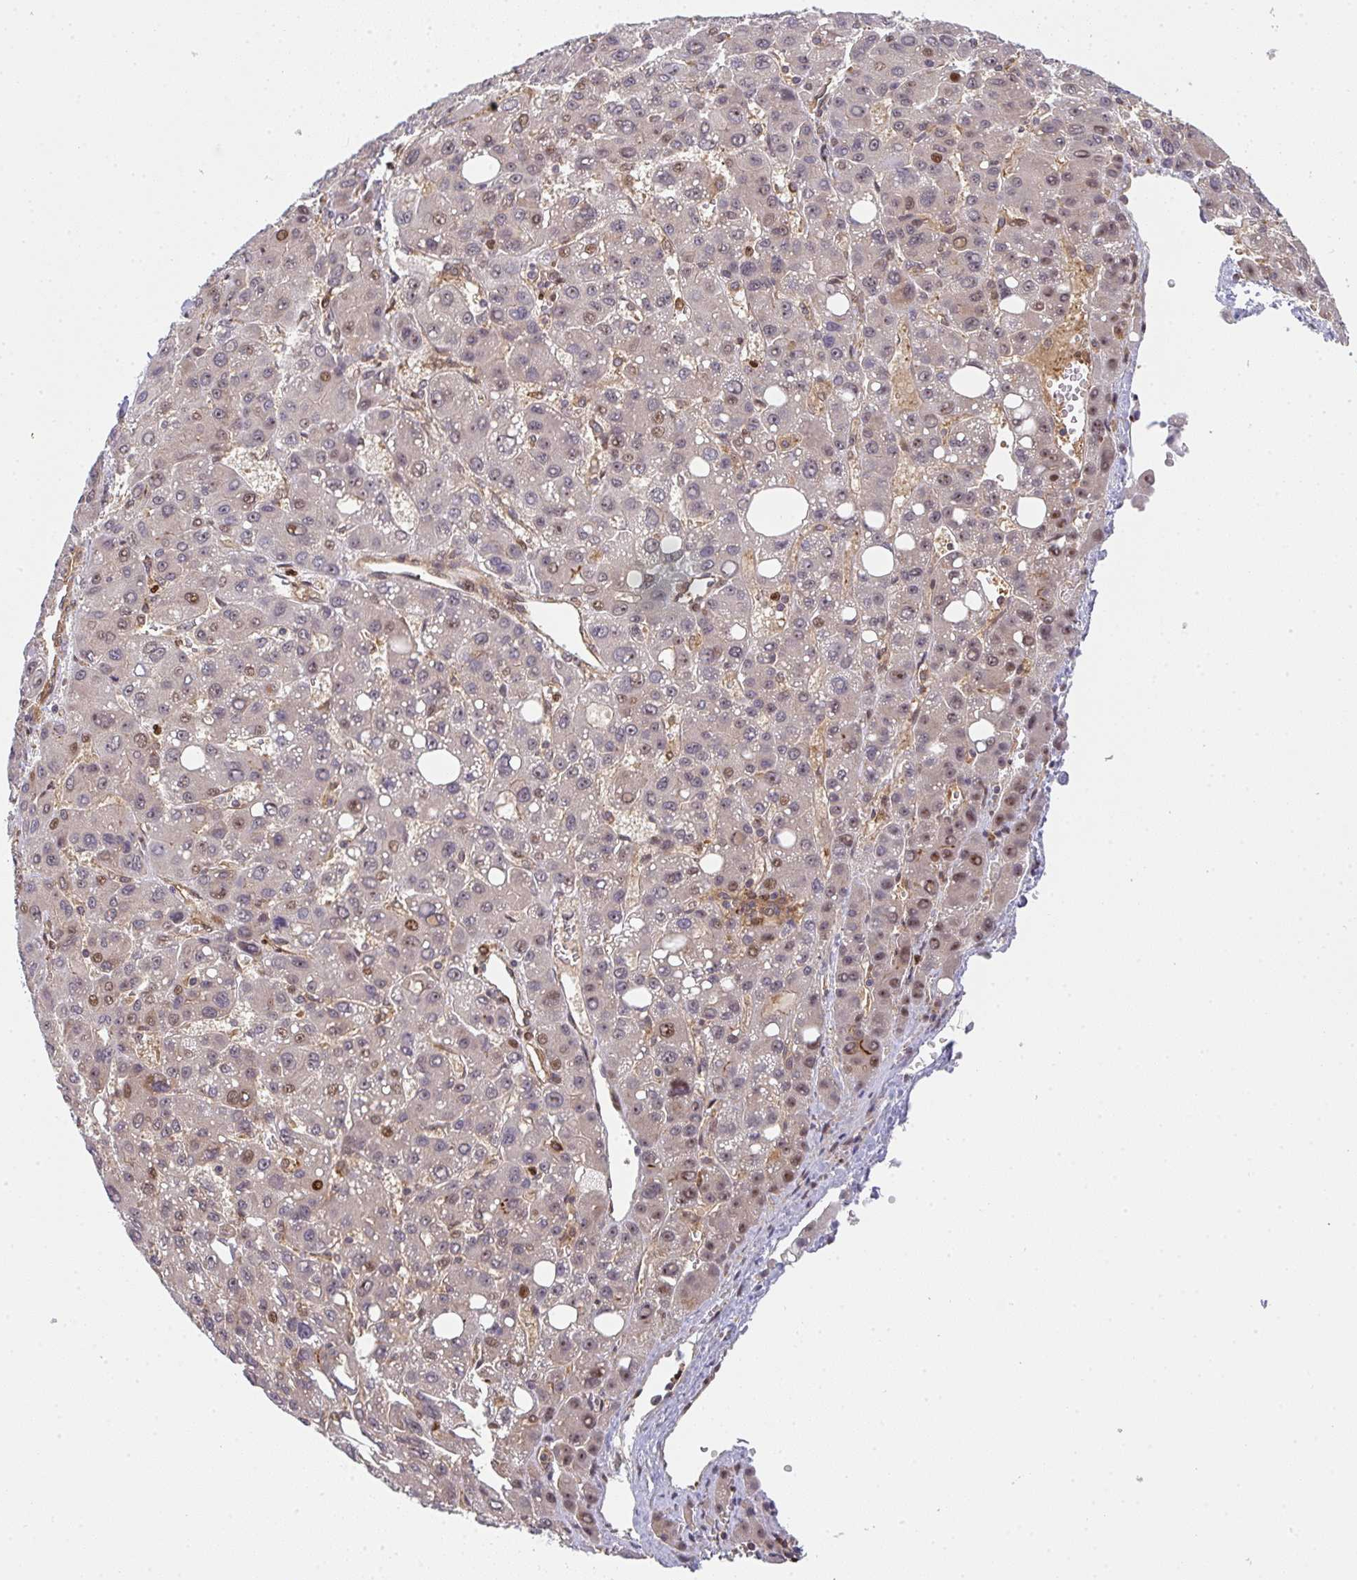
{"staining": {"intensity": "weak", "quantity": "<25%", "location": "nuclear"}, "tissue": "liver cancer", "cell_type": "Tumor cells", "image_type": "cancer", "snomed": [{"axis": "morphology", "description": "Carcinoma, Hepatocellular, NOS"}, {"axis": "topography", "description": "Liver"}], "caption": "Immunohistochemistry of liver hepatocellular carcinoma shows no staining in tumor cells.", "gene": "SIMC1", "patient": {"sex": "male", "age": 55}}